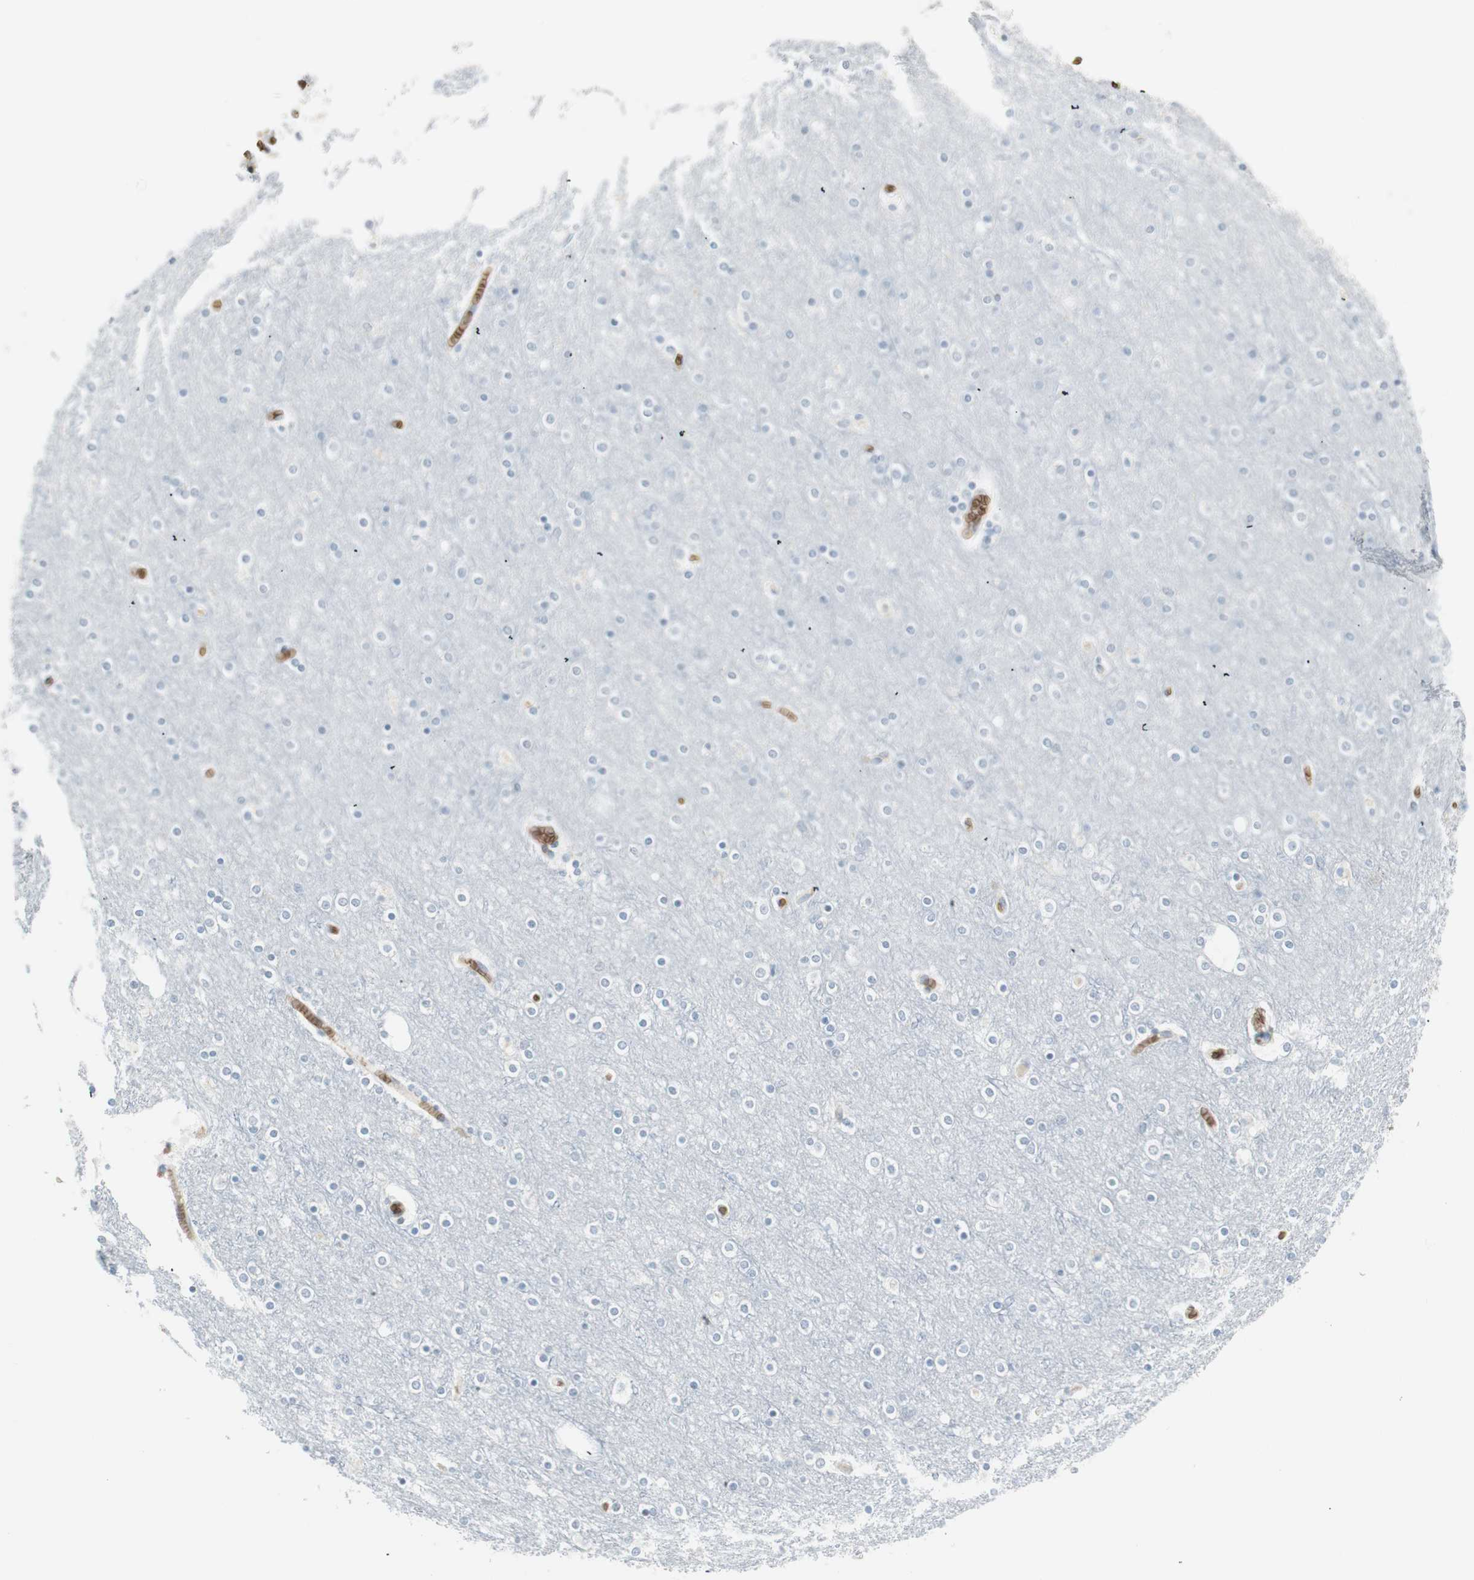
{"staining": {"intensity": "strong", "quantity": ">75%", "location": "cytoplasmic/membranous"}, "tissue": "cerebral cortex", "cell_type": "Endothelial cells", "image_type": "normal", "snomed": [{"axis": "morphology", "description": "Normal tissue, NOS"}, {"axis": "topography", "description": "Cerebral cortex"}], "caption": "Normal cerebral cortex reveals strong cytoplasmic/membranous expression in approximately >75% of endothelial cells Using DAB (3,3'-diaminobenzidine) (brown) and hematoxylin (blue) stains, captured at high magnification using brightfield microscopy..", "gene": "MAP4K1", "patient": {"sex": "female", "age": 54}}